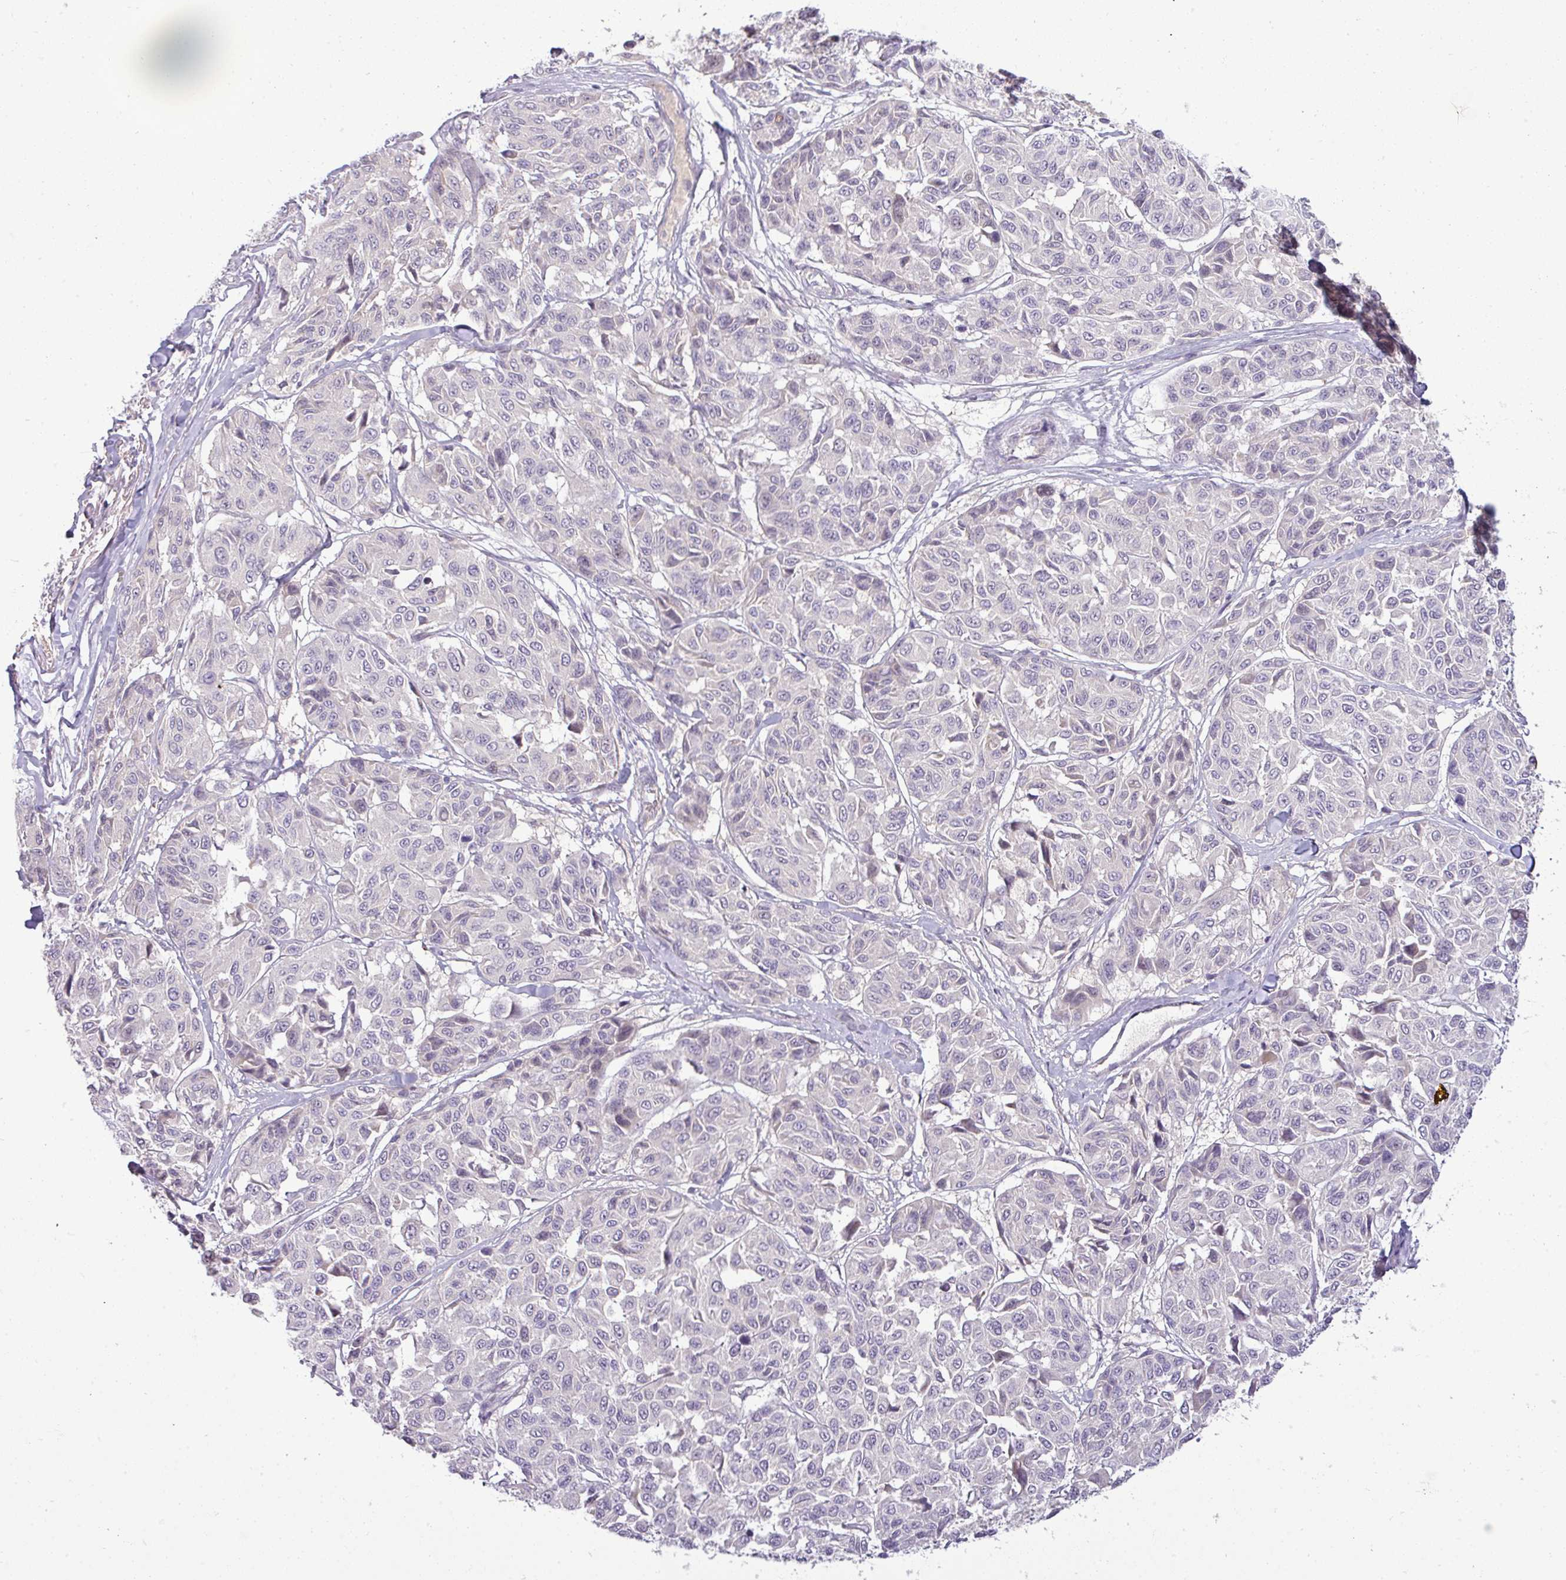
{"staining": {"intensity": "negative", "quantity": "none", "location": "none"}, "tissue": "melanoma", "cell_type": "Tumor cells", "image_type": "cancer", "snomed": [{"axis": "morphology", "description": "Malignant melanoma, NOS"}, {"axis": "topography", "description": "Skin"}], "caption": "This is an IHC micrograph of human malignant melanoma. There is no expression in tumor cells.", "gene": "APOM", "patient": {"sex": "female", "age": 66}}